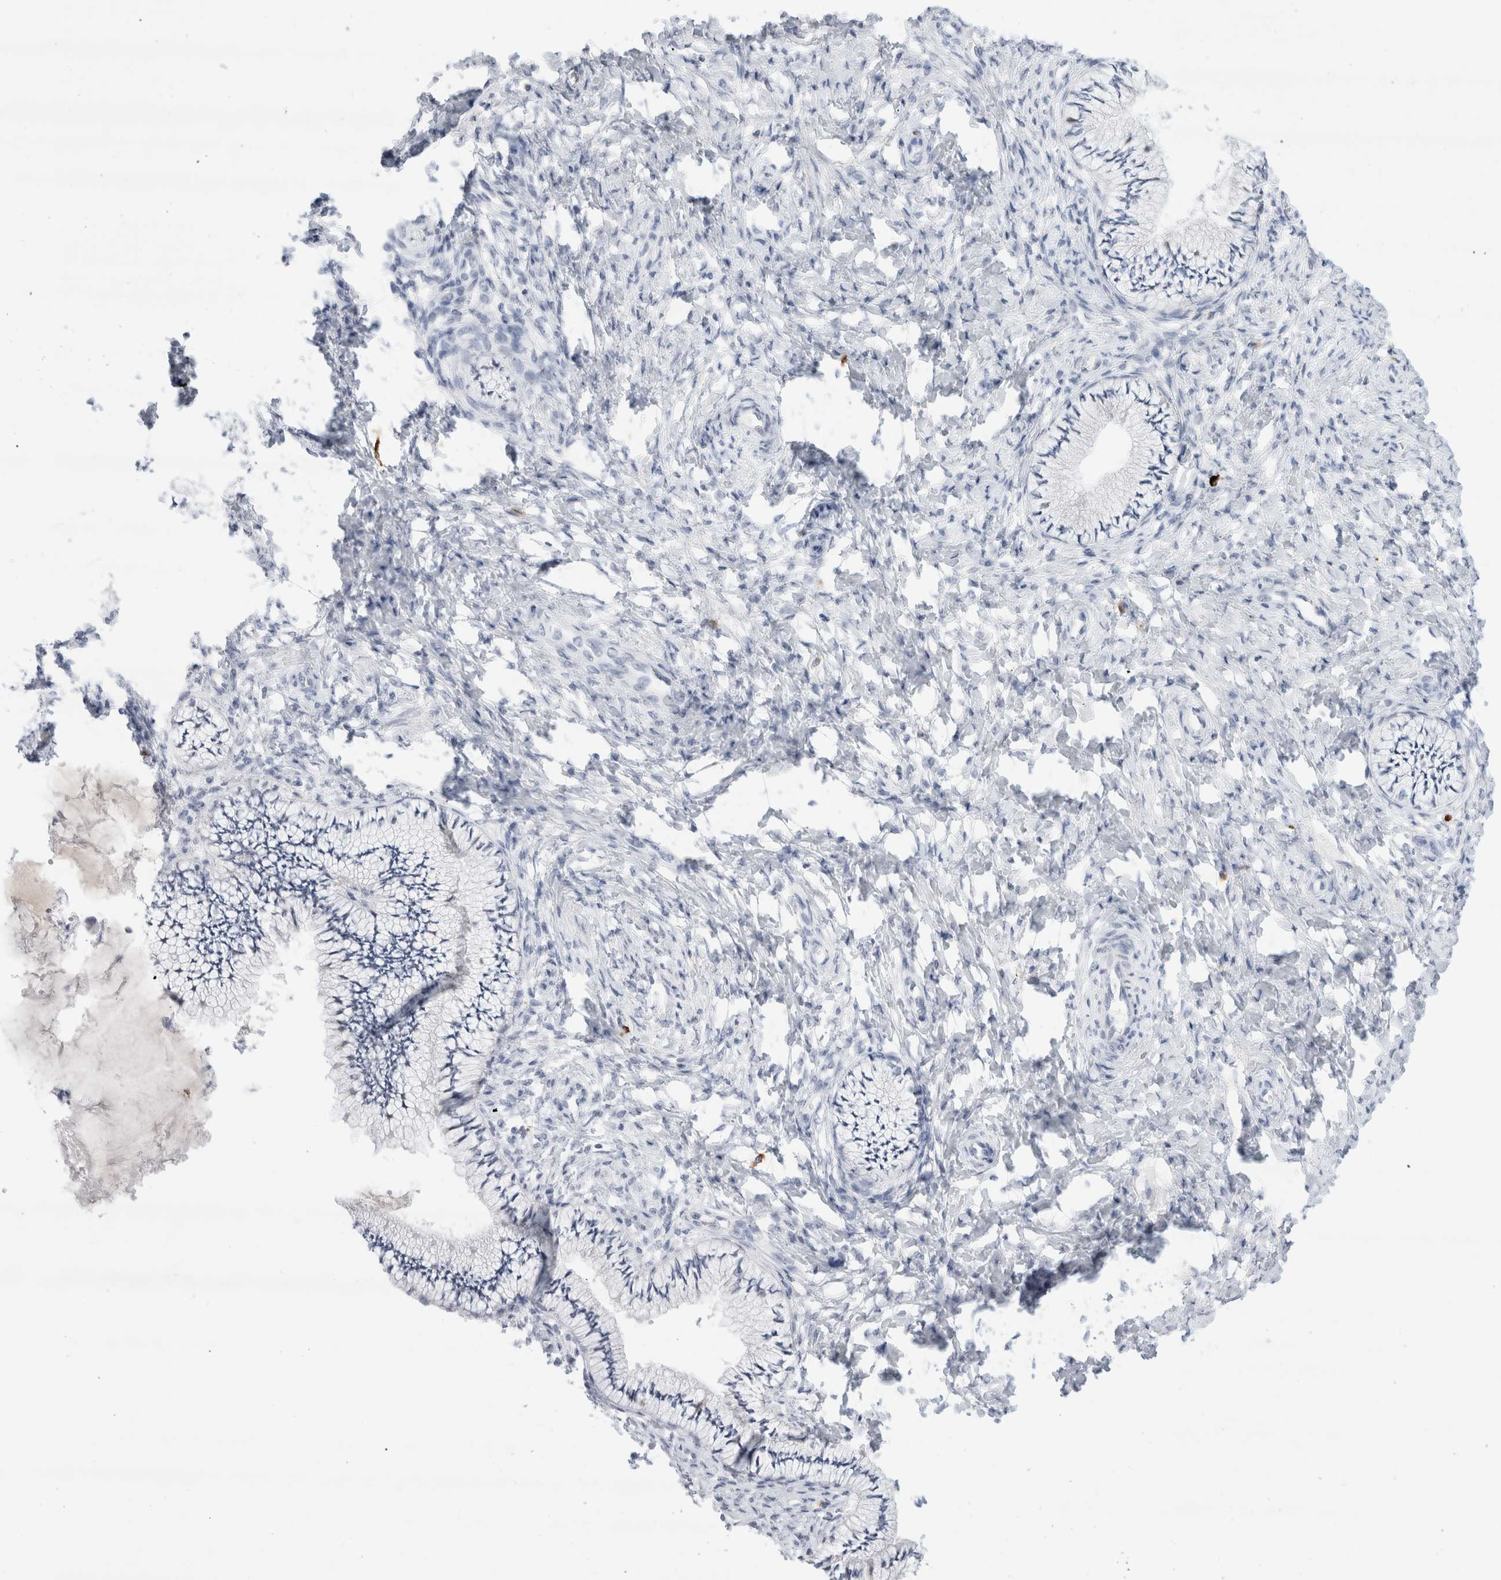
{"staining": {"intensity": "negative", "quantity": "none", "location": "none"}, "tissue": "cervix", "cell_type": "Glandular cells", "image_type": "normal", "snomed": [{"axis": "morphology", "description": "Normal tissue, NOS"}, {"axis": "topography", "description": "Cervix"}], "caption": "Immunohistochemical staining of unremarkable cervix exhibits no significant expression in glandular cells. Nuclei are stained in blue.", "gene": "SLC22A12", "patient": {"sex": "female", "age": 36}}